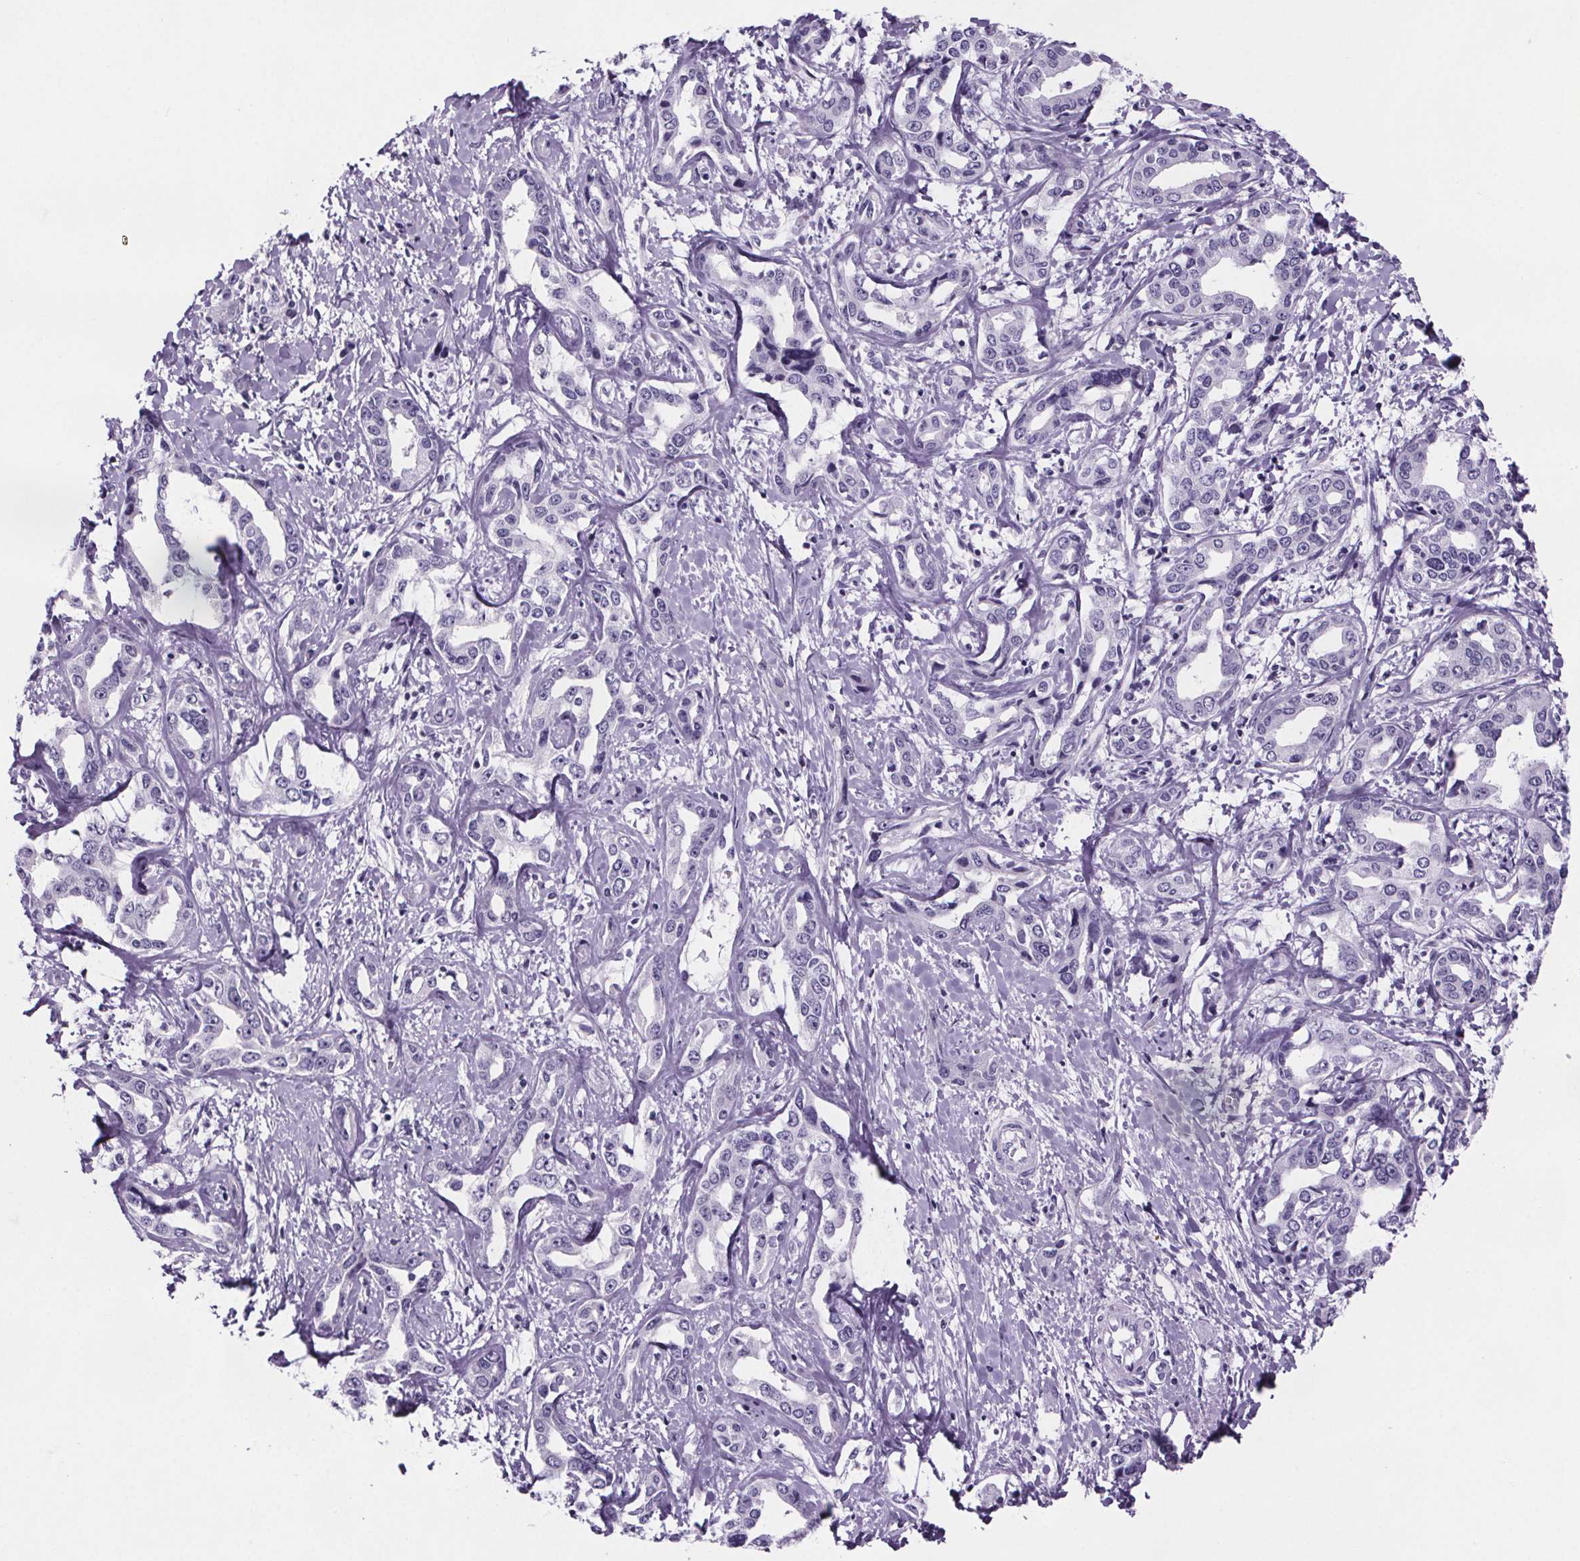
{"staining": {"intensity": "negative", "quantity": "none", "location": "none"}, "tissue": "liver cancer", "cell_type": "Tumor cells", "image_type": "cancer", "snomed": [{"axis": "morphology", "description": "Cholangiocarcinoma"}, {"axis": "topography", "description": "Liver"}], "caption": "The photomicrograph exhibits no significant staining in tumor cells of liver cancer. The staining is performed using DAB brown chromogen with nuclei counter-stained in using hematoxylin.", "gene": "CUBN", "patient": {"sex": "male", "age": 59}}